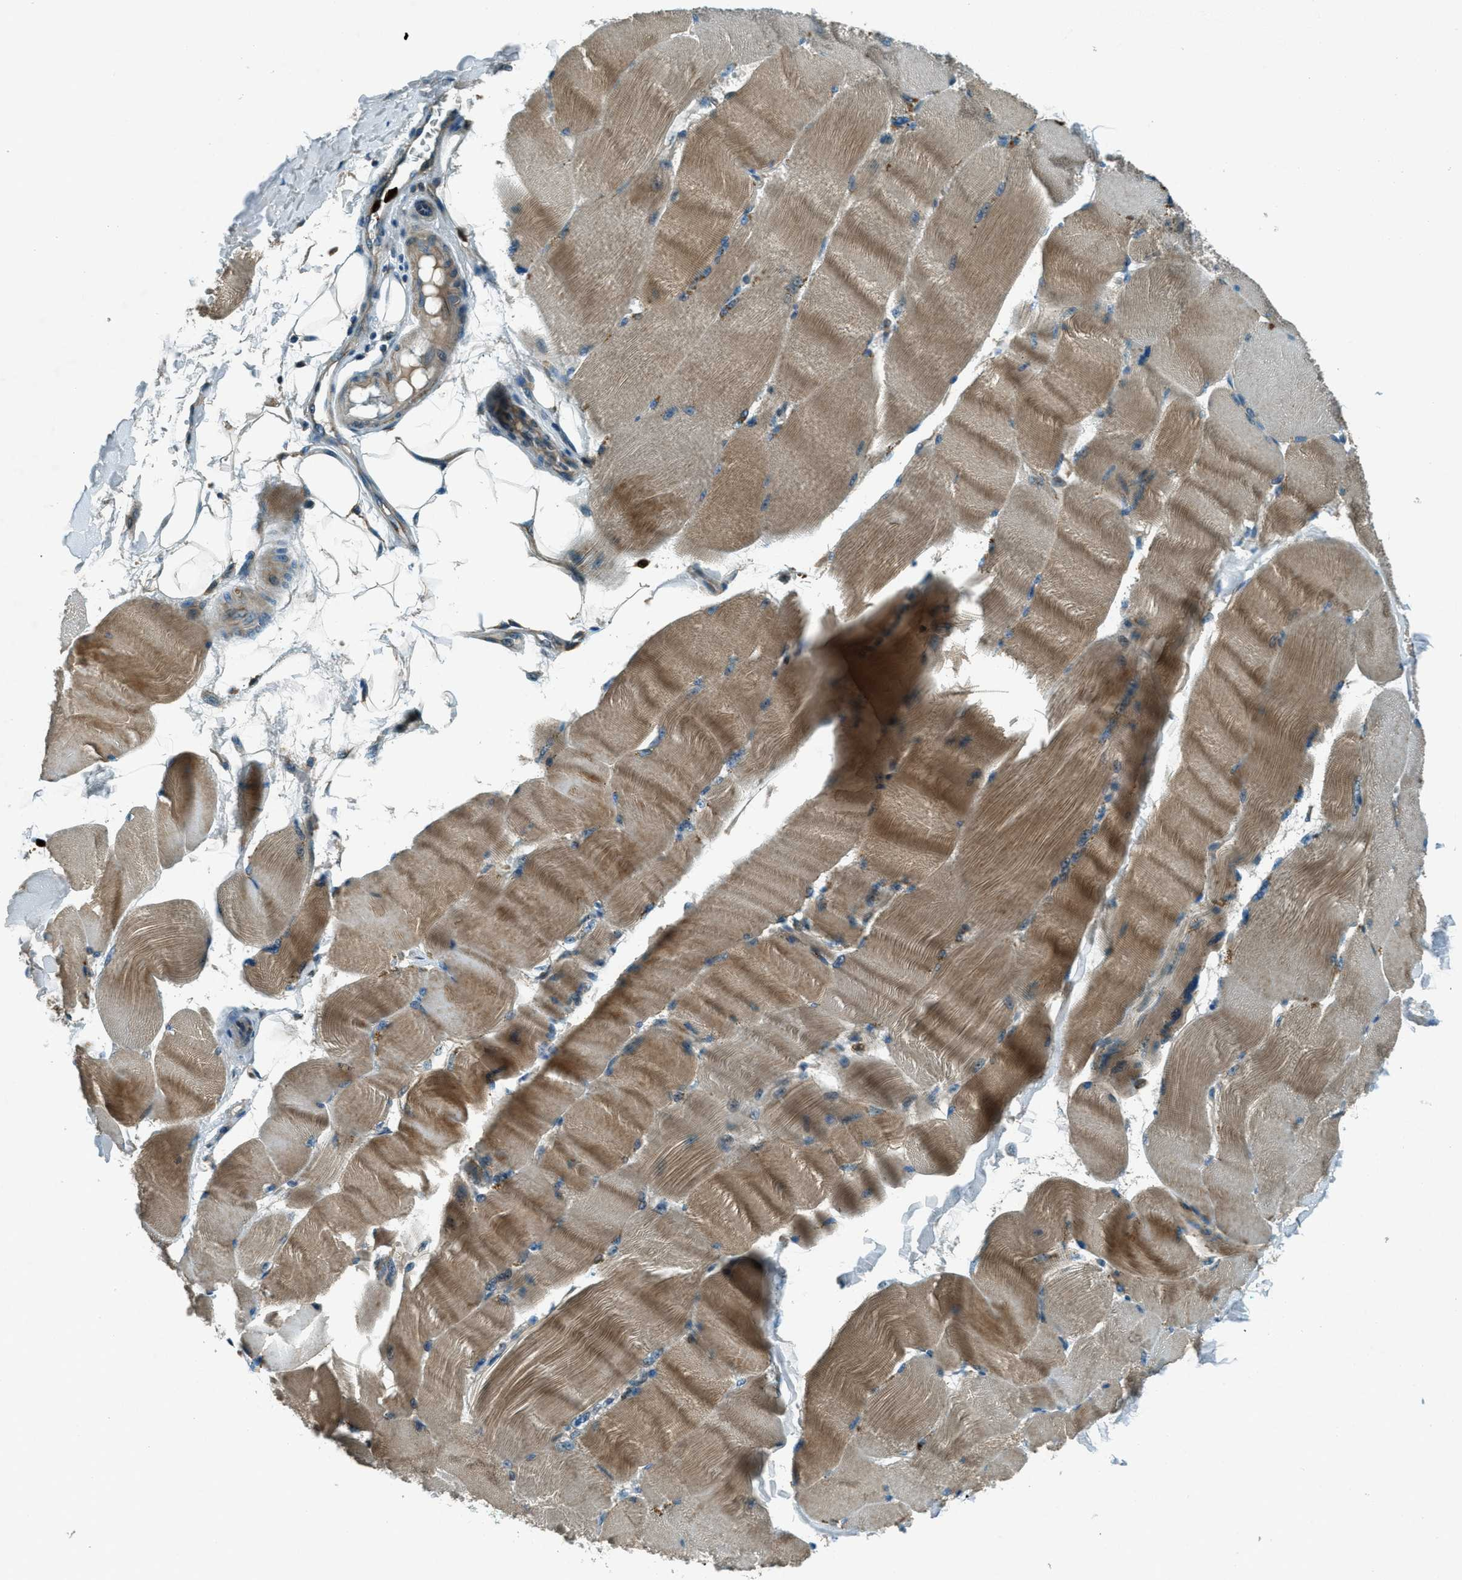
{"staining": {"intensity": "moderate", "quantity": ">75%", "location": "cytoplasmic/membranous"}, "tissue": "skeletal muscle", "cell_type": "Myocytes", "image_type": "normal", "snomed": [{"axis": "morphology", "description": "Normal tissue, NOS"}, {"axis": "topography", "description": "Skin"}, {"axis": "topography", "description": "Skeletal muscle"}], "caption": "A high-resolution histopathology image shows immunohistochemistry (IHC) staining of benign skeletal muscle, which reveals moderate cytoplasmic/membranous expression in about >75% of myocytes.", "gene": "FAR1", "patient": {"sex": "male", "age": 83}}